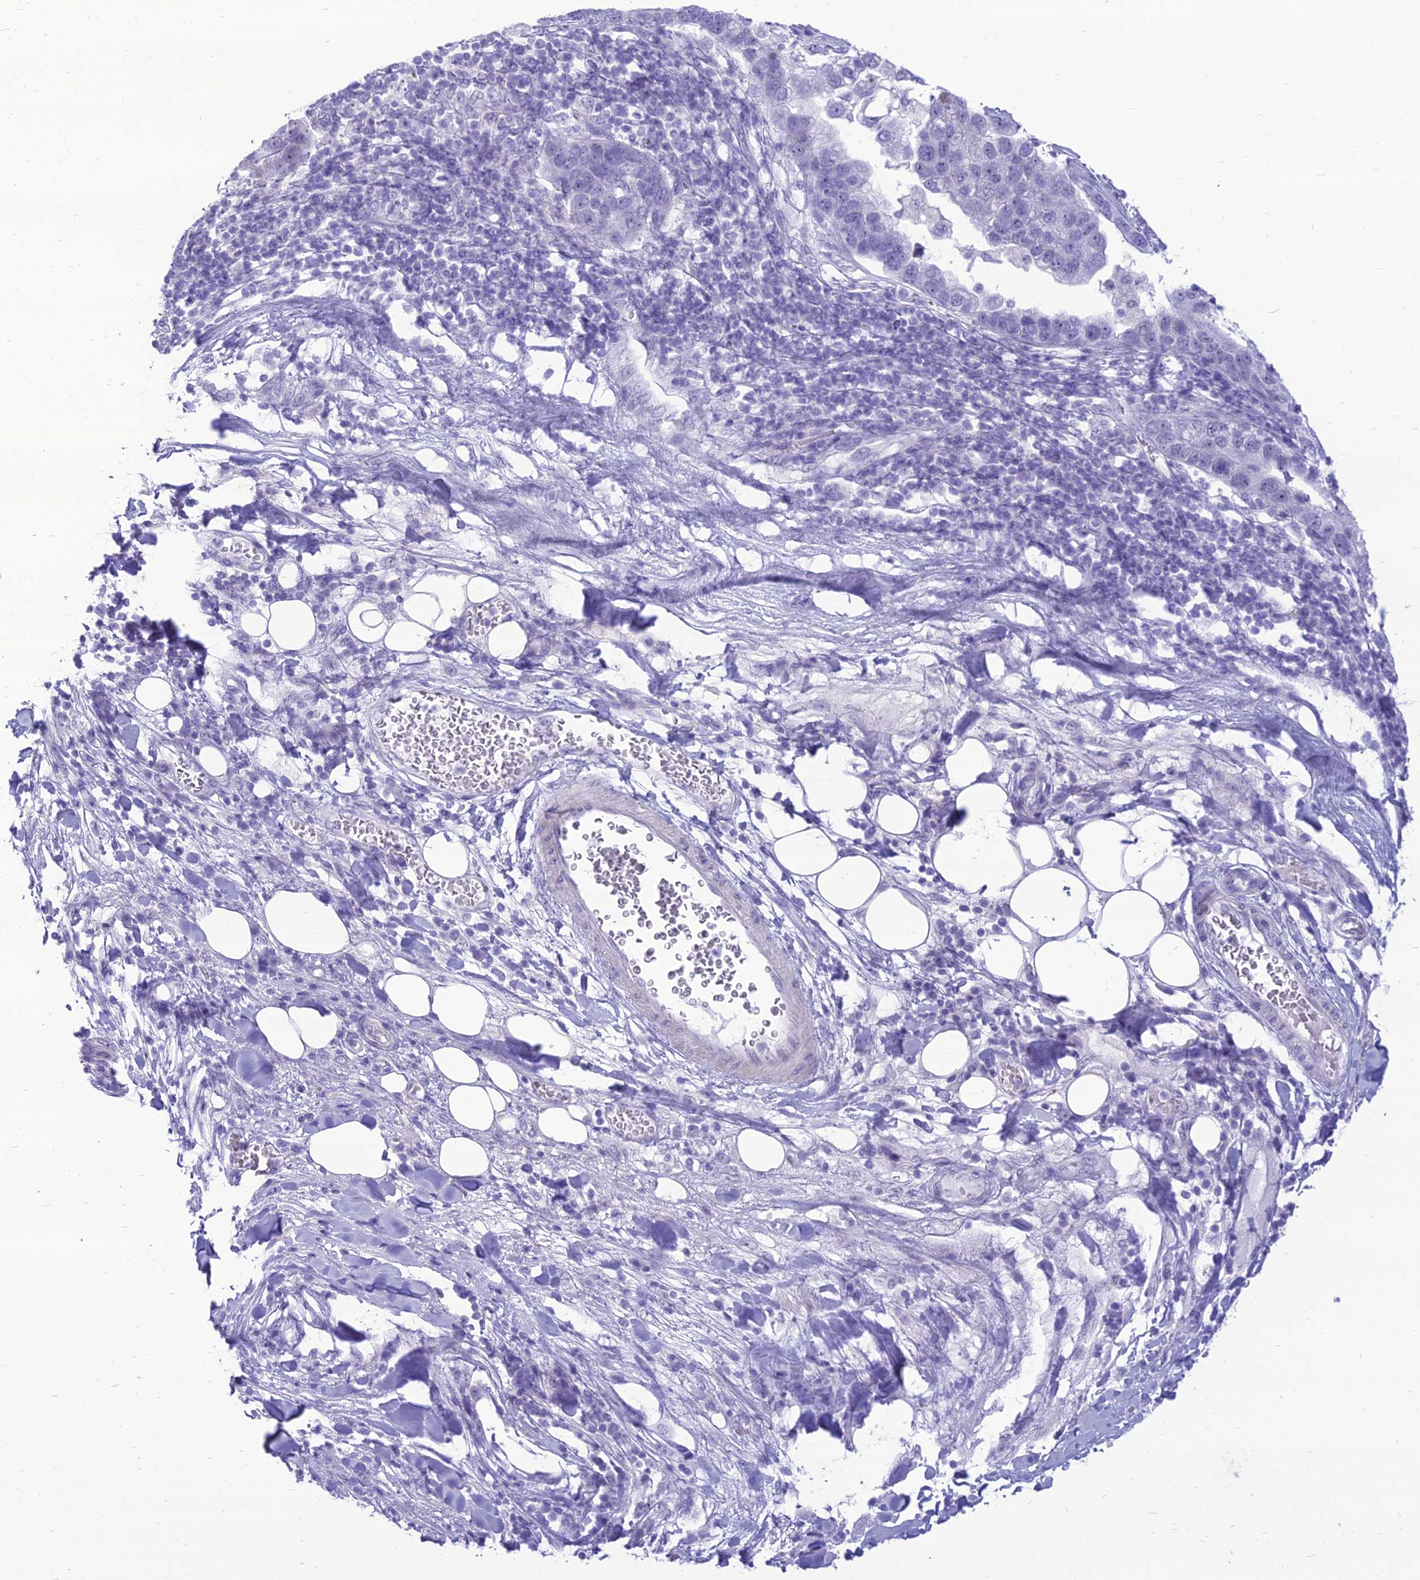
{"staining": {"intensity": "negative", "quantity": "none", "location": "none"}, "tissue": "pancreatic cancer", "cell_type": "Tumor cells", "image_type": "cancer", "snomed": [{"axis": "morphology", "description": "Adenocarcinoma, NOS"}, {"axis": "topography", "description": "Pancreas"}], "caption": "An IHC photomicrograph of pancreatic cancer (adenocarcinoma) is shown. There is no staining in tumor cells of pancreatic cancer (adenocarcinoma). Nuclei are stained in blue.", "gene": "DHX40", "patient": {"sex": "female", "age": 61}}